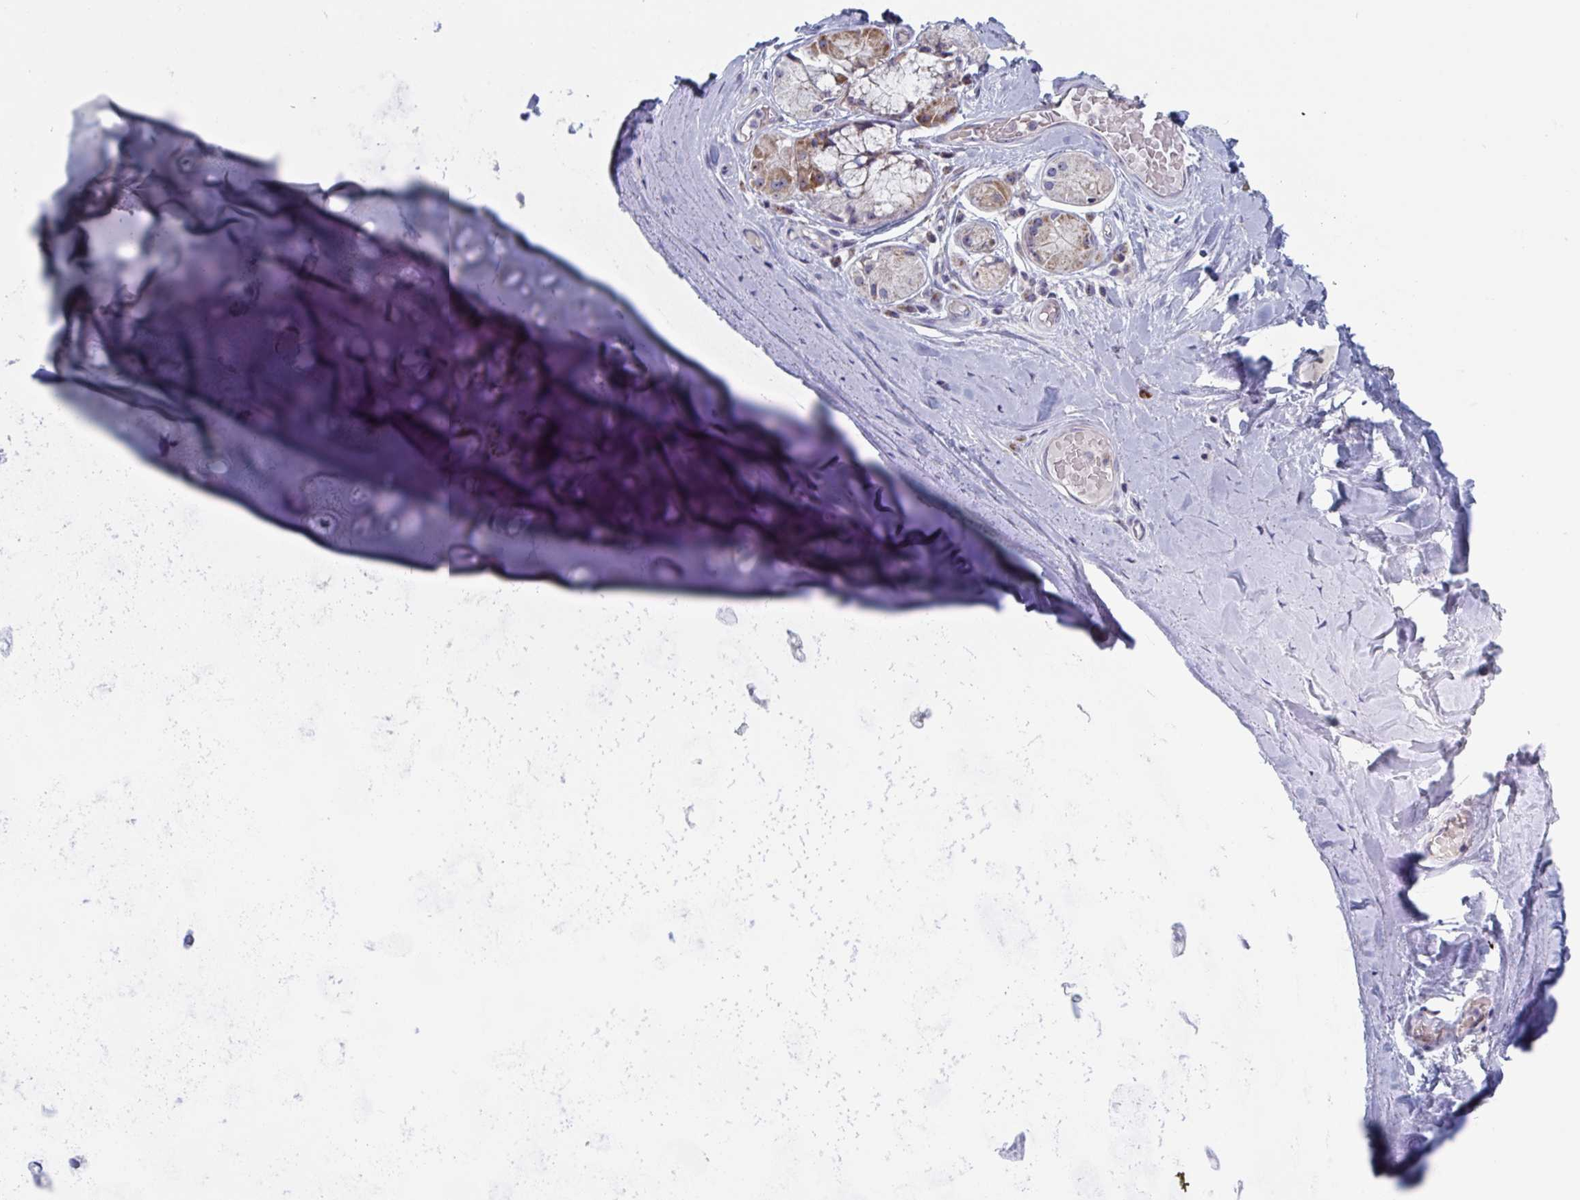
{"staining": {"intensity": "negative", "quantity": "none", "location": "none"}, "tissue": "adipose tissue", "cell_type": "Adipocytes", "image_type": "normal", "snomed": [{"axis": "morphology", "description": "Normal tissue, NOS"}, {"axis": "topography", "description": "Cartilage tissue"}, {"axis": "topography", "description": "Bronchus"}], "caption": "High magnification brightfield microscopy of unremarkable adipose tissue stained with DAB (3,3'-diaminobenzidine) (brown) and counterstained with hematoxylin (blue): adipocytes show no significant staining. (Brightfield microscopy of DAB (3,3'-diaminobenzidine) immunohistochemistry at high magnification).", "gene": "MRPL53", "patient": {"sex": "male", "age": 64}}